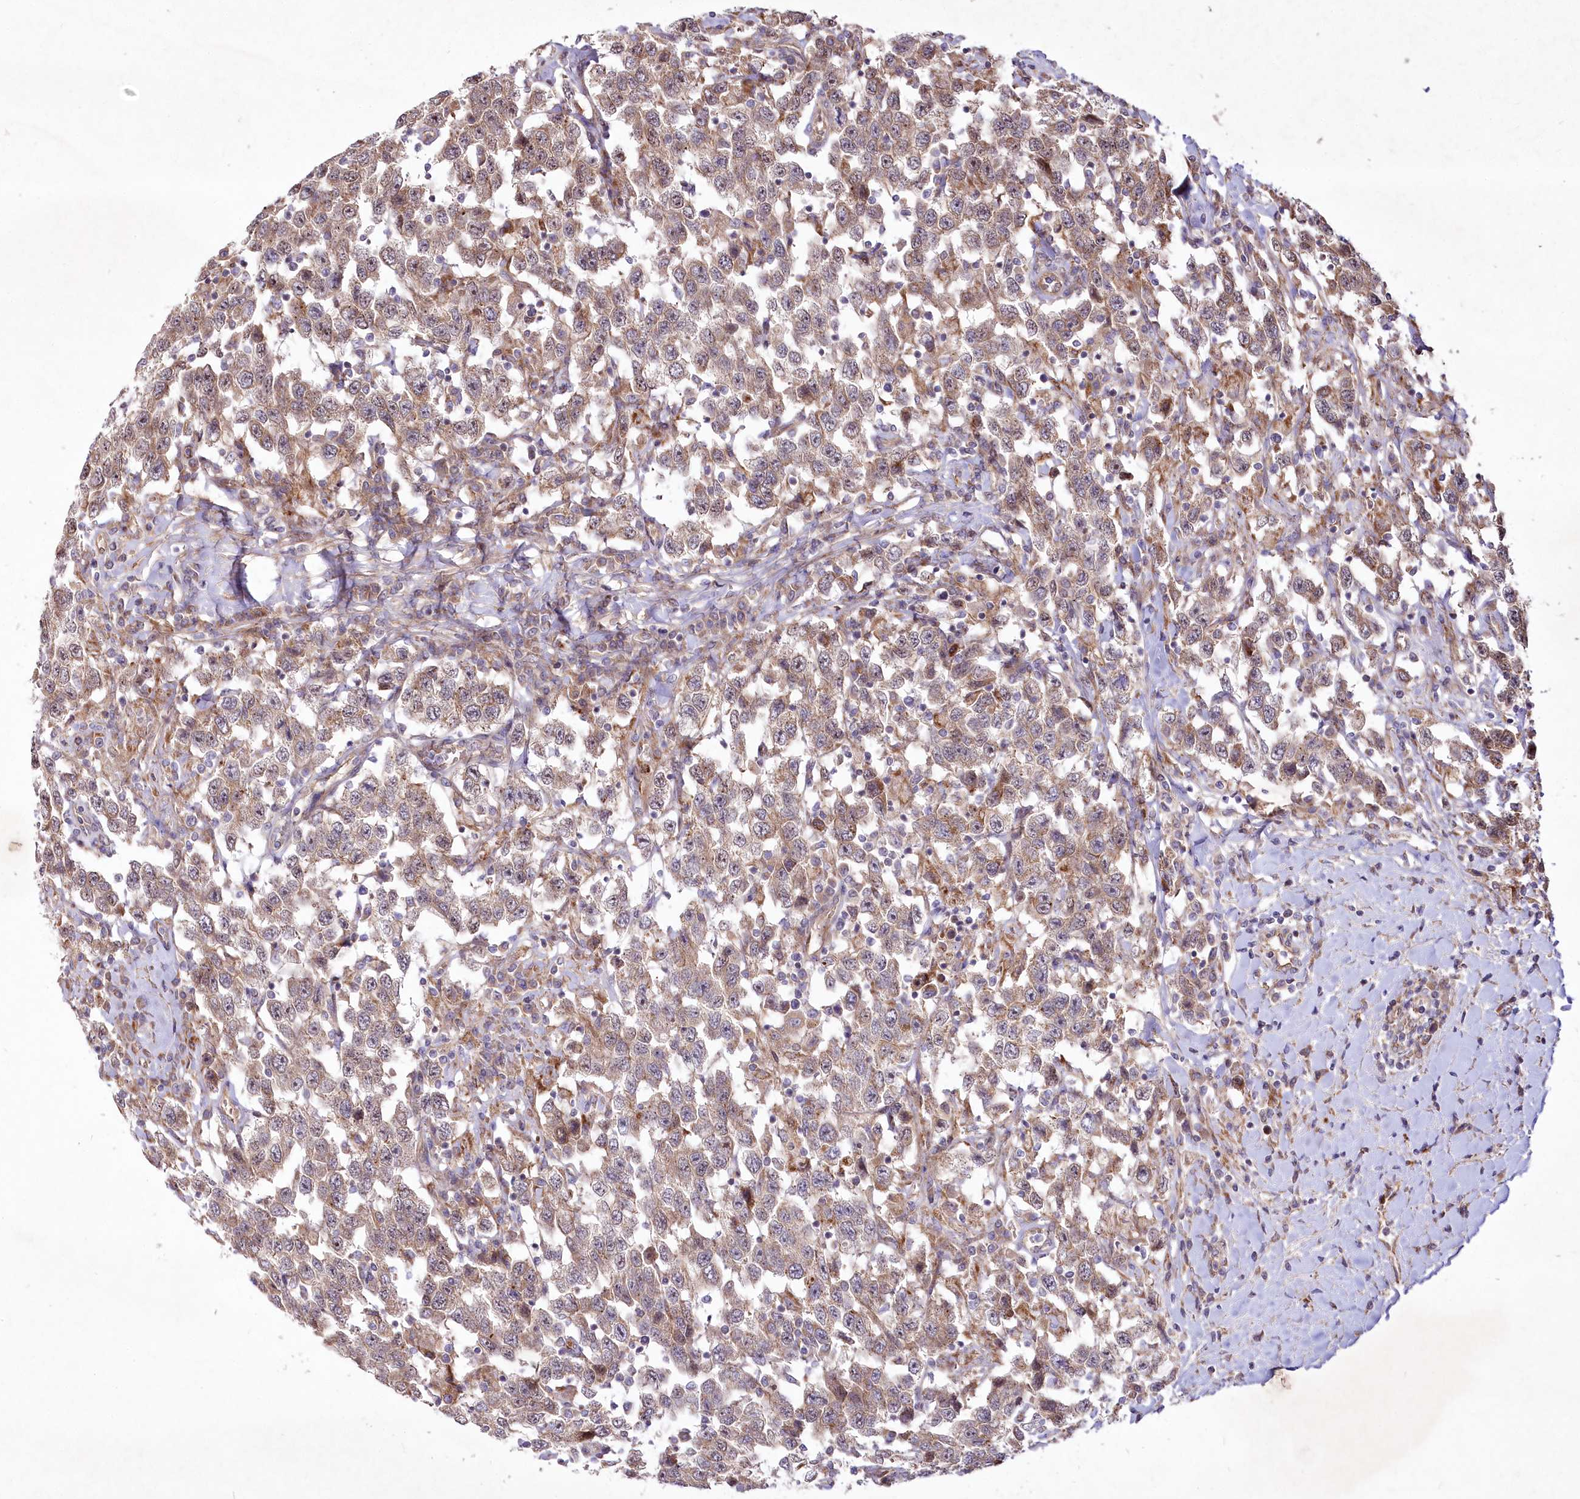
{"staining": {"intensity": "weak", "quantity": ">75%", "location": "cytoplasmic/membranous"}, "tissue": "testis cancer", "cell_type": "Tumor cells", "image_type": "cancer", "snomed": [{"axis": "morphology", "description": "Seminoma, NOS"}, {"axis": "topography", "description": "Testis"}], "caption": "The image exhibits staining of testis seminoma, revealing weak cytoplasmic/membranous protein positivity (brown color) within tumor cells.", "gene": "PSTK", "patient": {"sex": "male", "age": 41}}